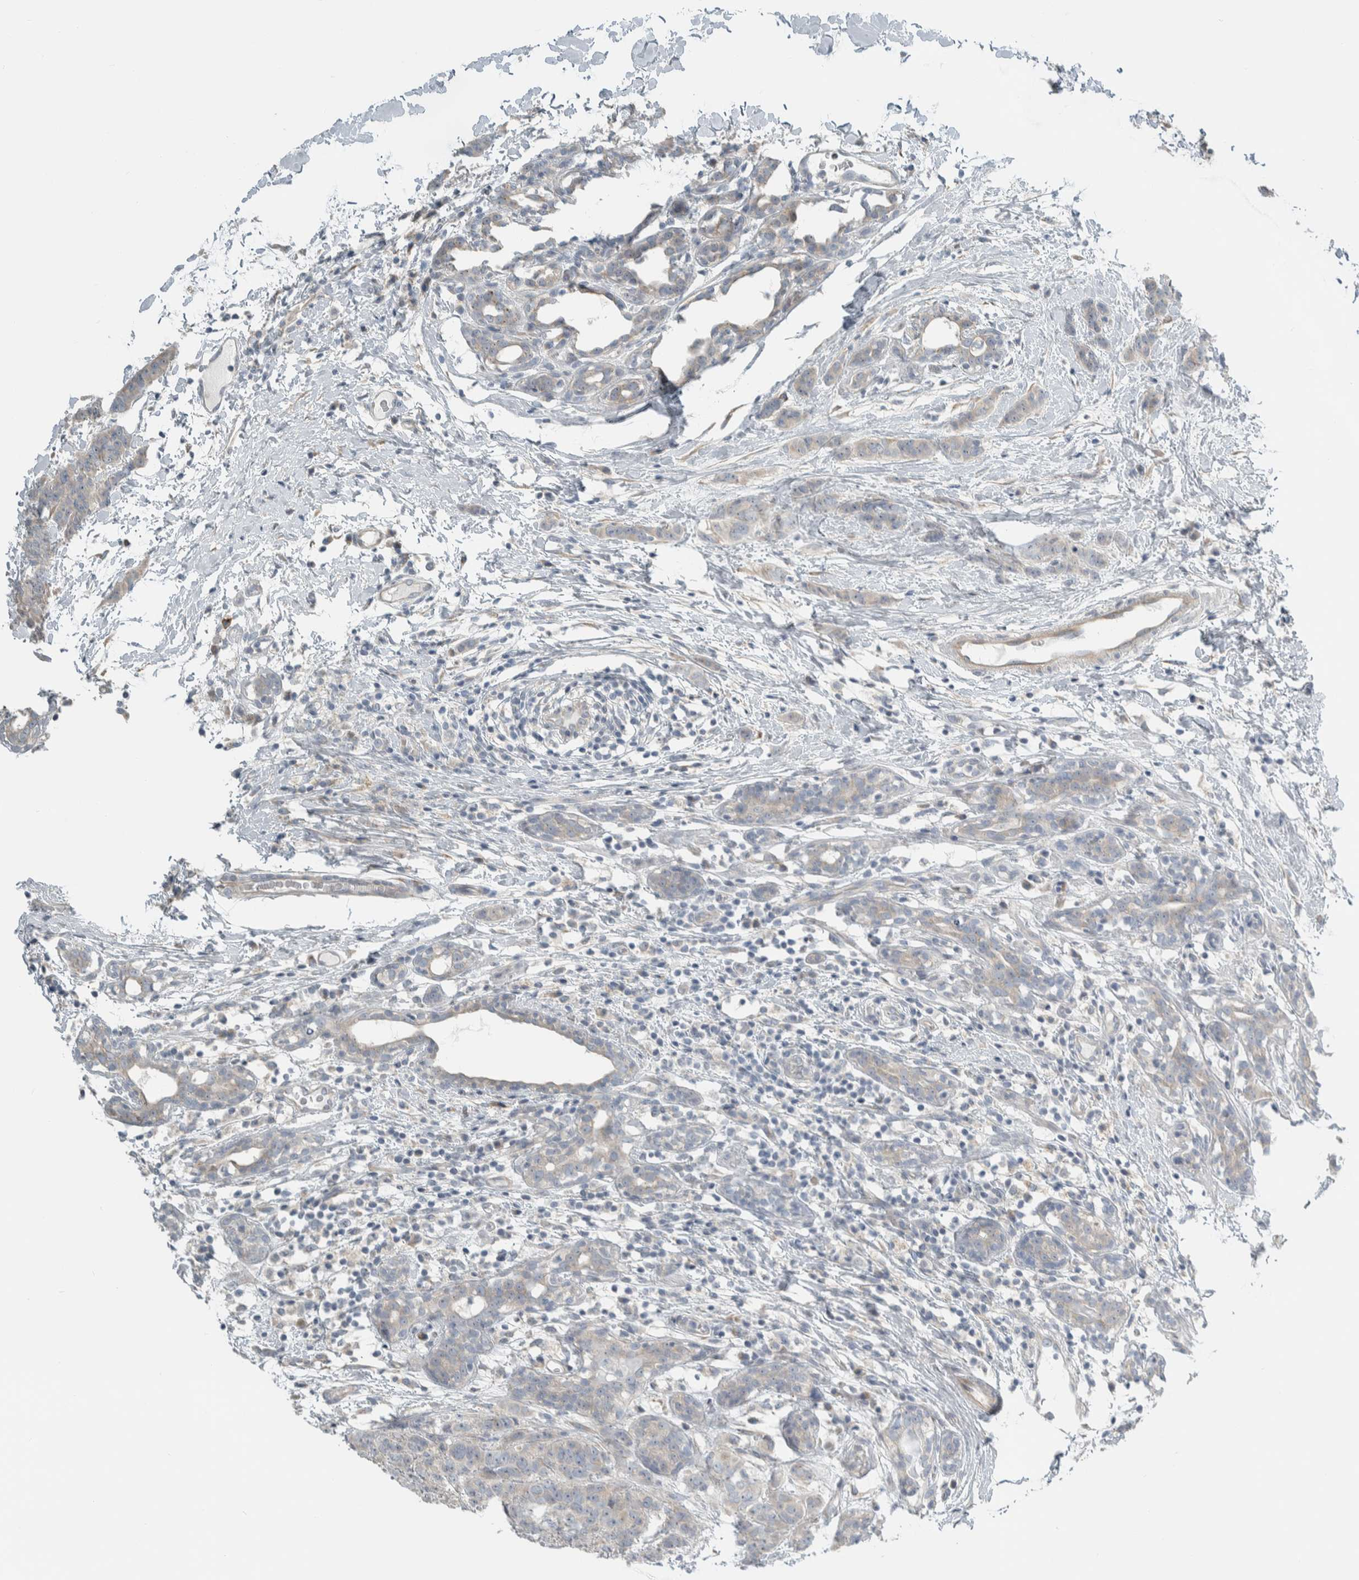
{"staining": {"intensity": "negative", "quantity": "none", "location": "none"}, "tissue": "breast cancer", "cell_type": "Tumor cells", "image_type": "cancer", "snomed": [{"axis": "morphology", "description": "Normal tissue, NOS"}, {"axis": "morphology", "description": "Duct carcinoma"}, {"axis": "topography", "description": "Breast"}], "caption": "Breast infiltrating ductal carcinoma stained for a protein using immunohistochemistry (IHC) displays no expression tumor cells.", "gene": "HGS", "patient": {"sex": "female", "age": 40}}